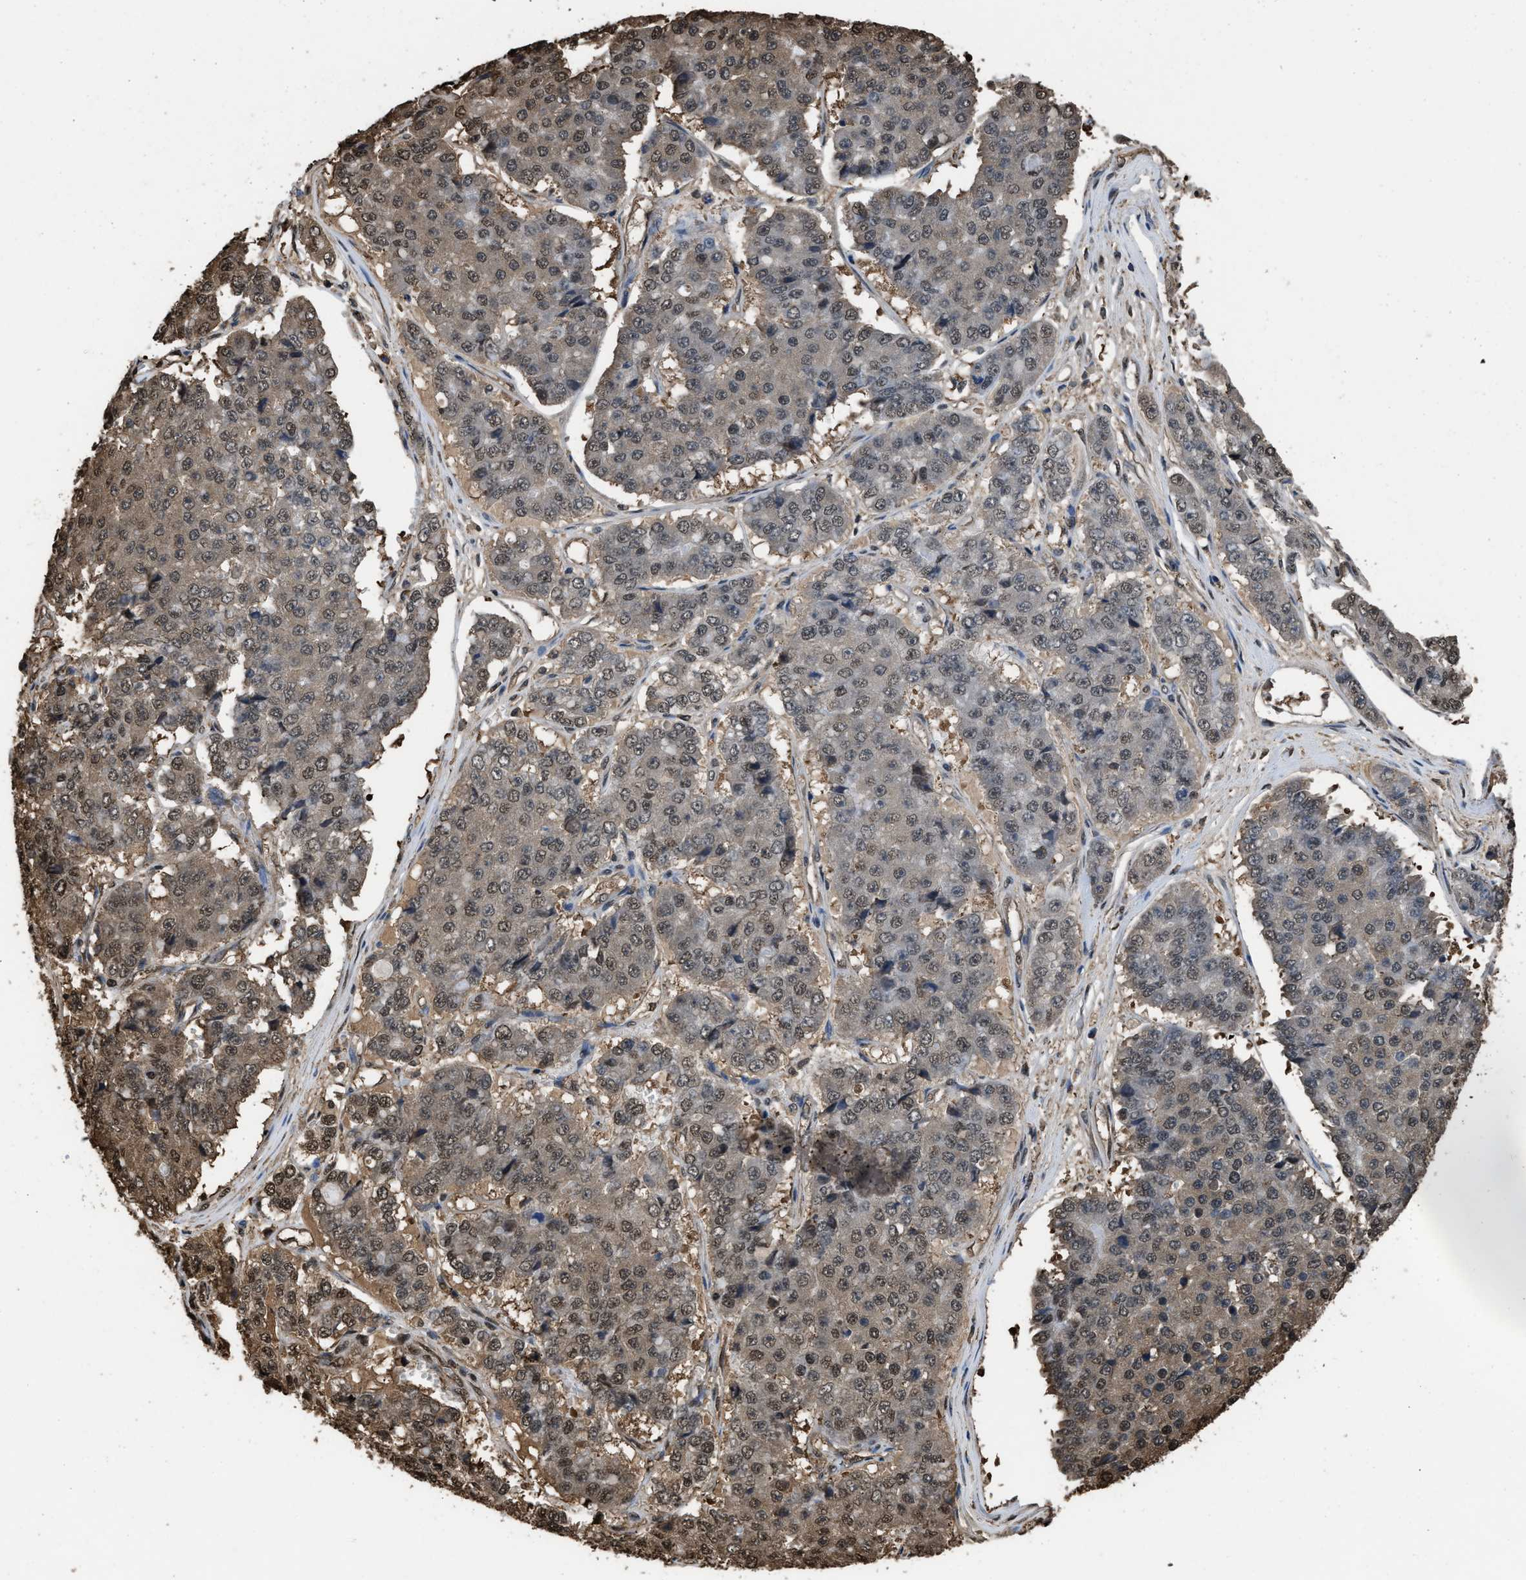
{"staining": {"intensity": "weak", "quantity": "25%-75%", "location": "cytoplasmic/membranous,nuclear"}, "tissue": "pancreatic cancer", "cell_type": "Tumor cells", "image_type": "cancer", "snomed": [{"axis": "morphology", "description": "Adenocarcinoma, NOS"}, {"axis": "topography", "description": "Pancreas"}], "caption": "This image demonstrates adenocarcinoma (pancreatic) stained with immunohistochemistry to label a protein in brown. The cytoplasmic/membranous and nuclear of tumor cells show weak positivity for the protein. Nuclei are counter-stained blue.", "gene": "FNTA", "patient": {"sex": "male", "age": 50}}